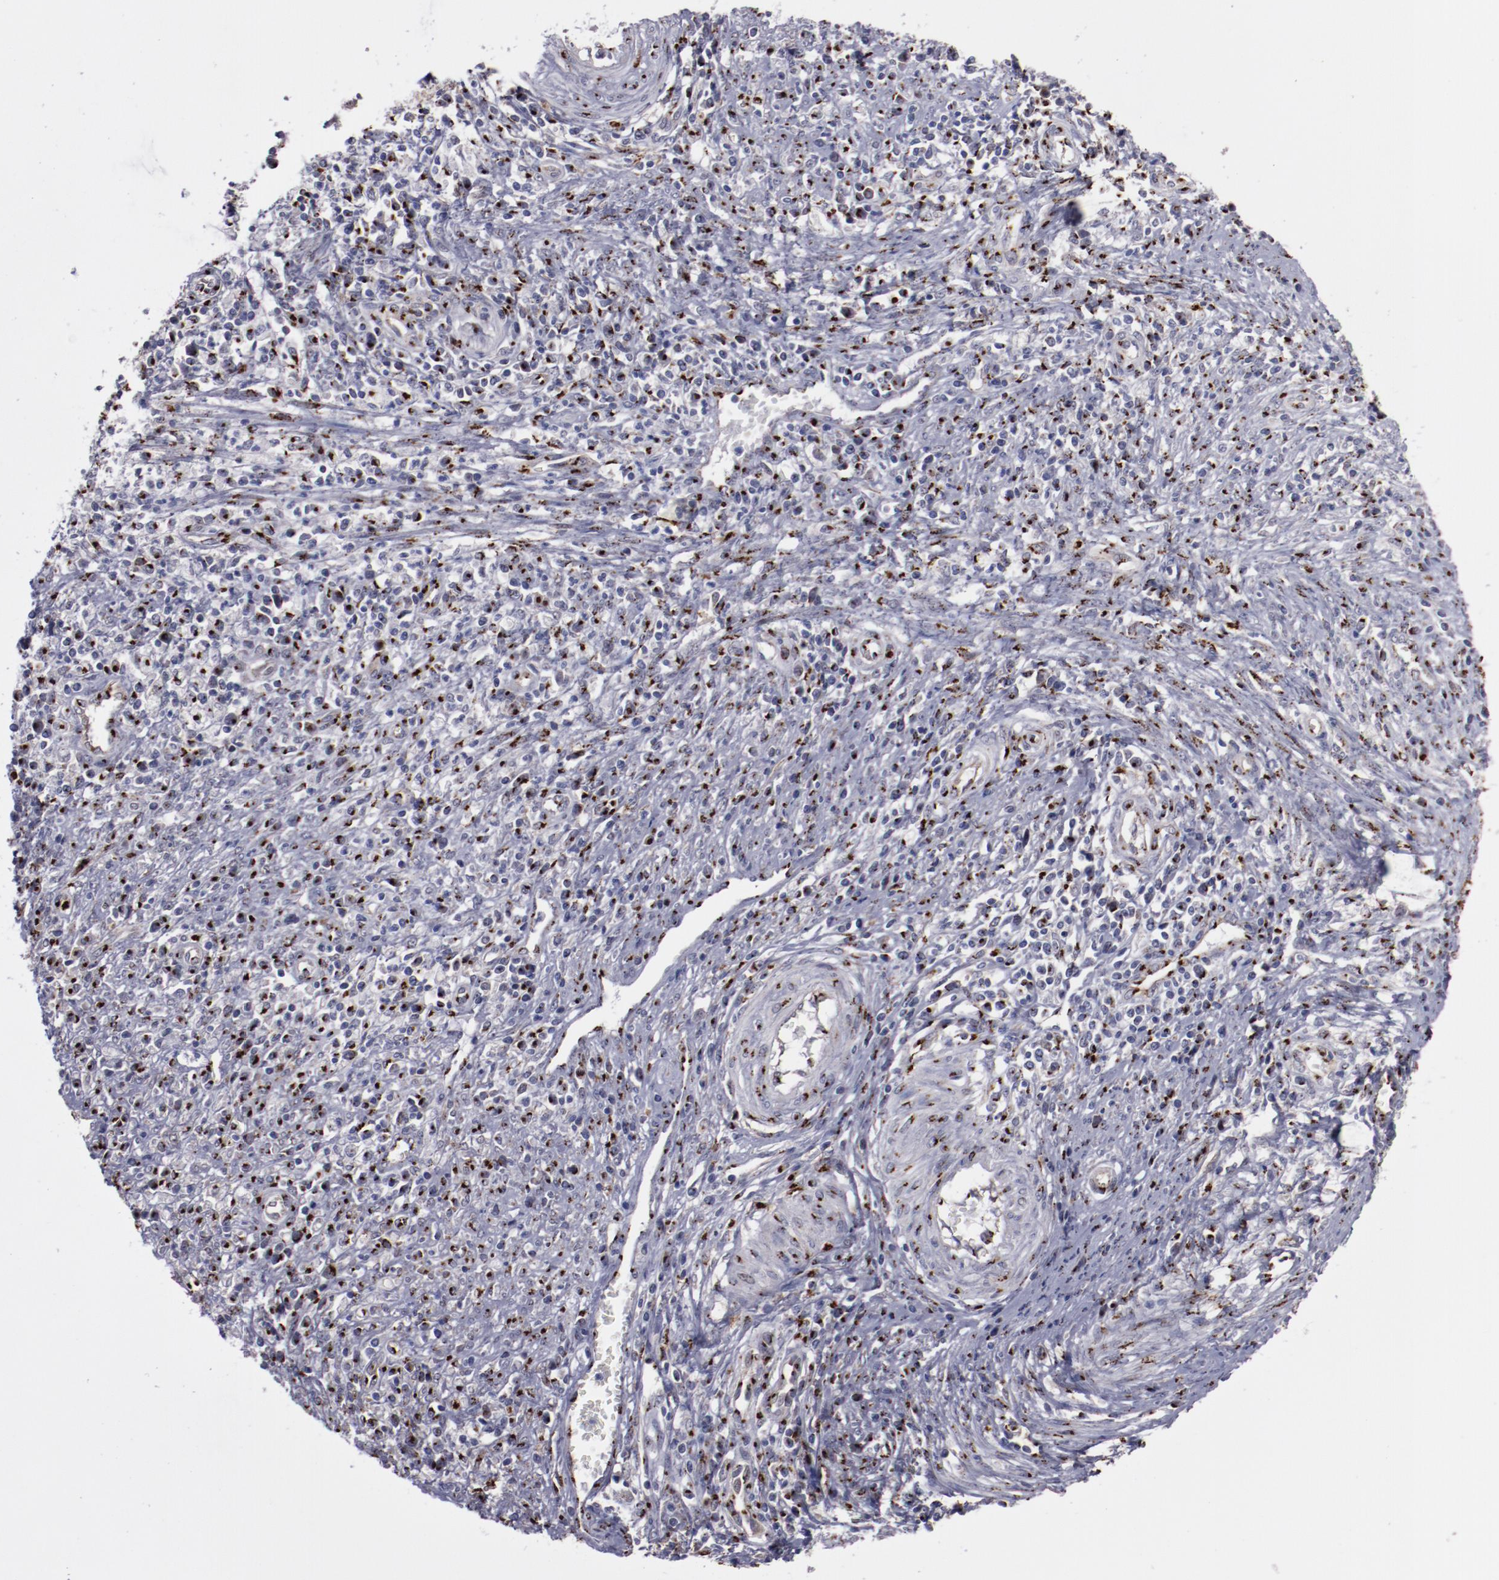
{"staining": {"intensity": "strong", "quantity": ">75%", "location": "cytoplasmic/membranous"}, "tissue": "cervical cancer", "cell_type": "Tumor cells", "image_type": "cancer", "snomed": [{"axis": "morphology", "description": "Adenocarcinoma, NOS"}, {"axis": "topography", "description": "Cervix"}], "caption": "High-power microscopy captured an immunohistochemistry (IHC) photomicrograph of cervical adenocarcinoma, revealing strong cytoplasmic/membranous positivity in about >75% of tumor cells.", "gene": "GOLIM4", "patient": {"sex": "female", "age": 36}}